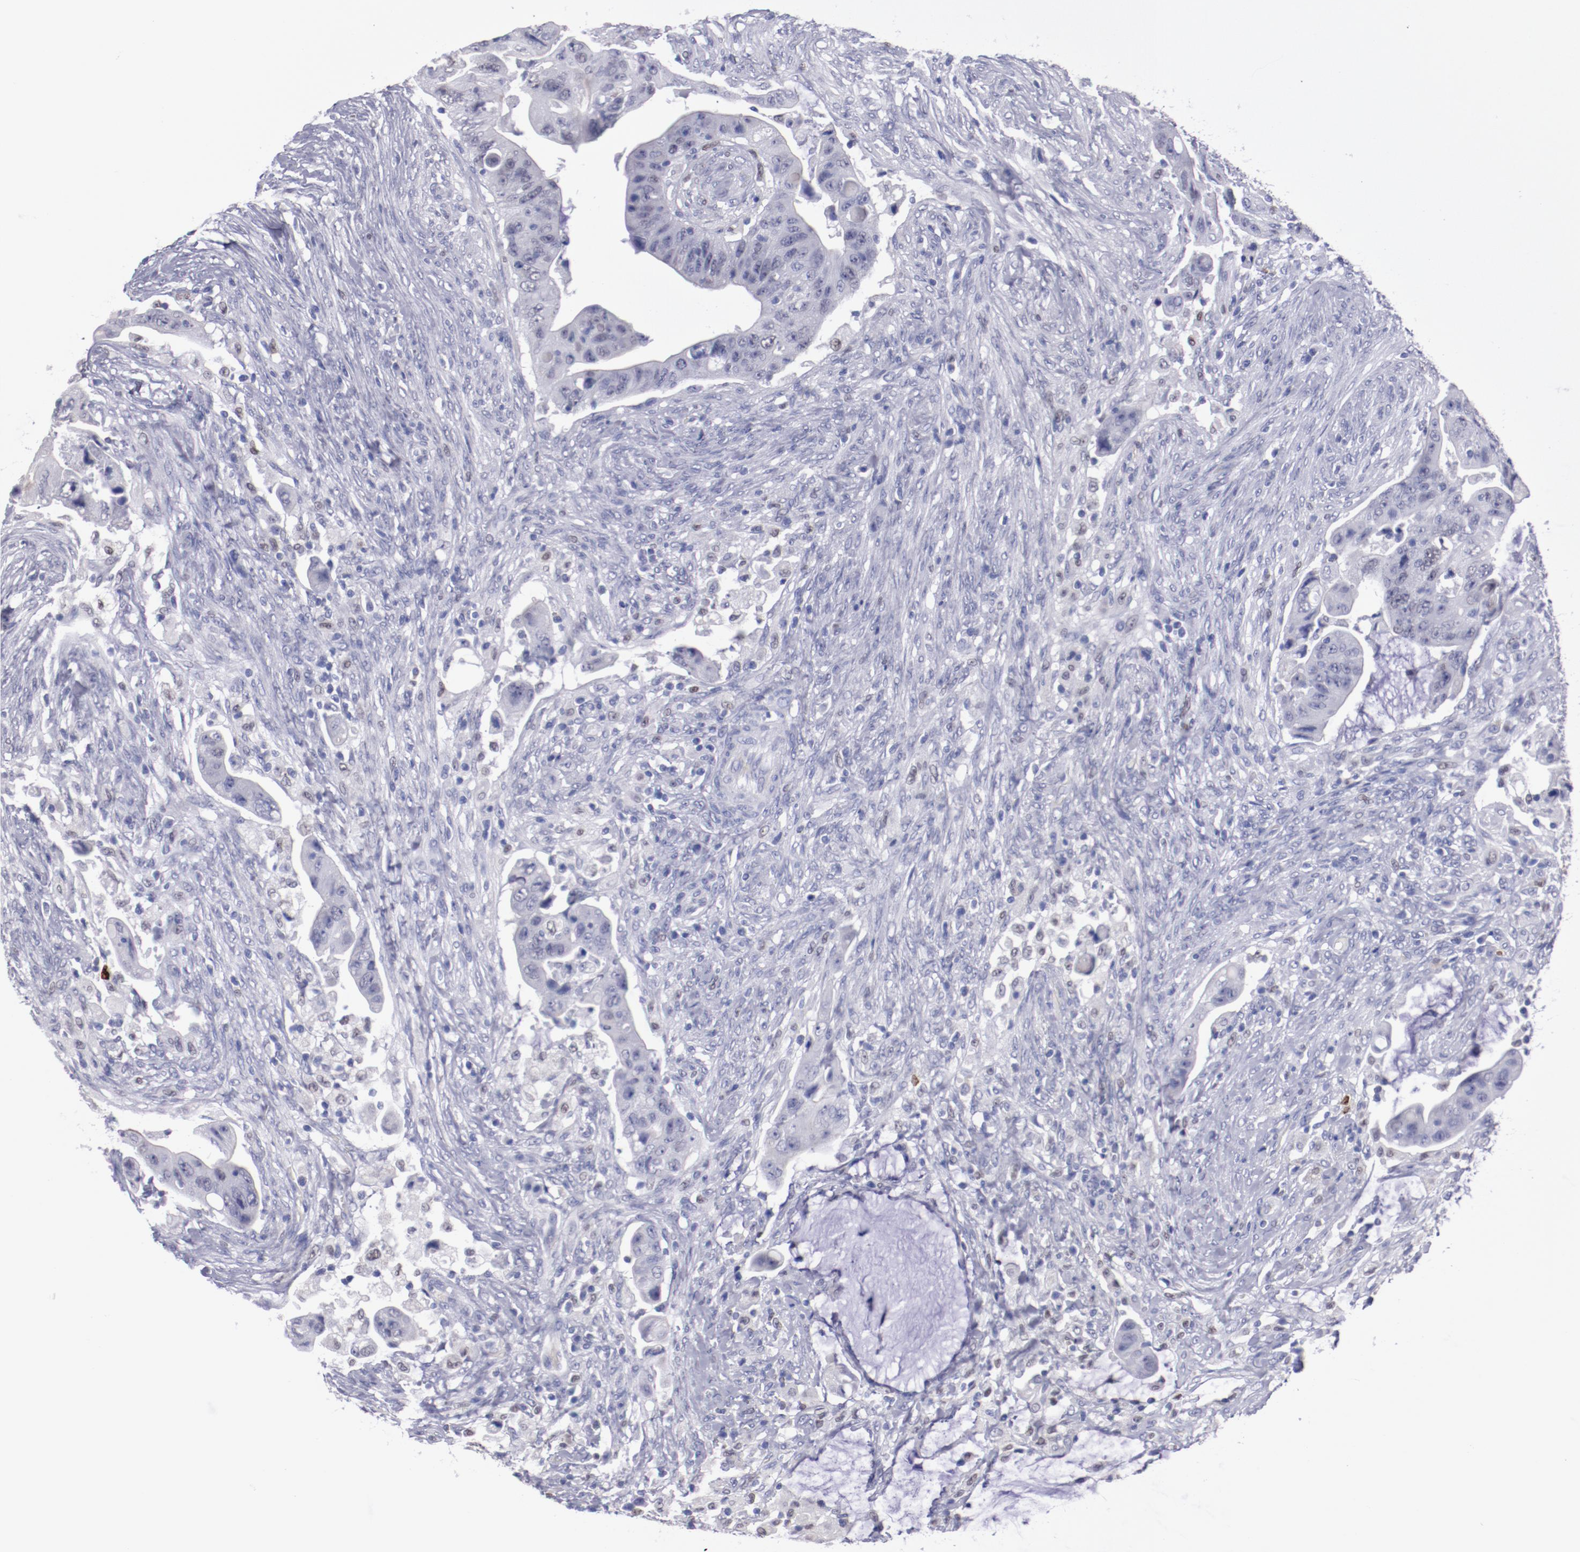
{"staining": {"intensity": "negative", "quantity": "none", "location": "none"}, "tissue": "colorectal cancer", "cell_type": "Tumor cells", "image_type": "cancer", "snomed": [{"axis": "morphology", "description": "Adenocarcinoma, NOS"}, {"axis": "topography", "description": "Rectum"}], "caption": "Immunohistochemistry (IHC) micrograph of neoplastic tissue: colorectal cancer (adenocarcinoma) stained with DAB displays no significant protein positivity in tumor cells.", "gene": "IRF8", "patient": {"sex": "female", "age": 71}}